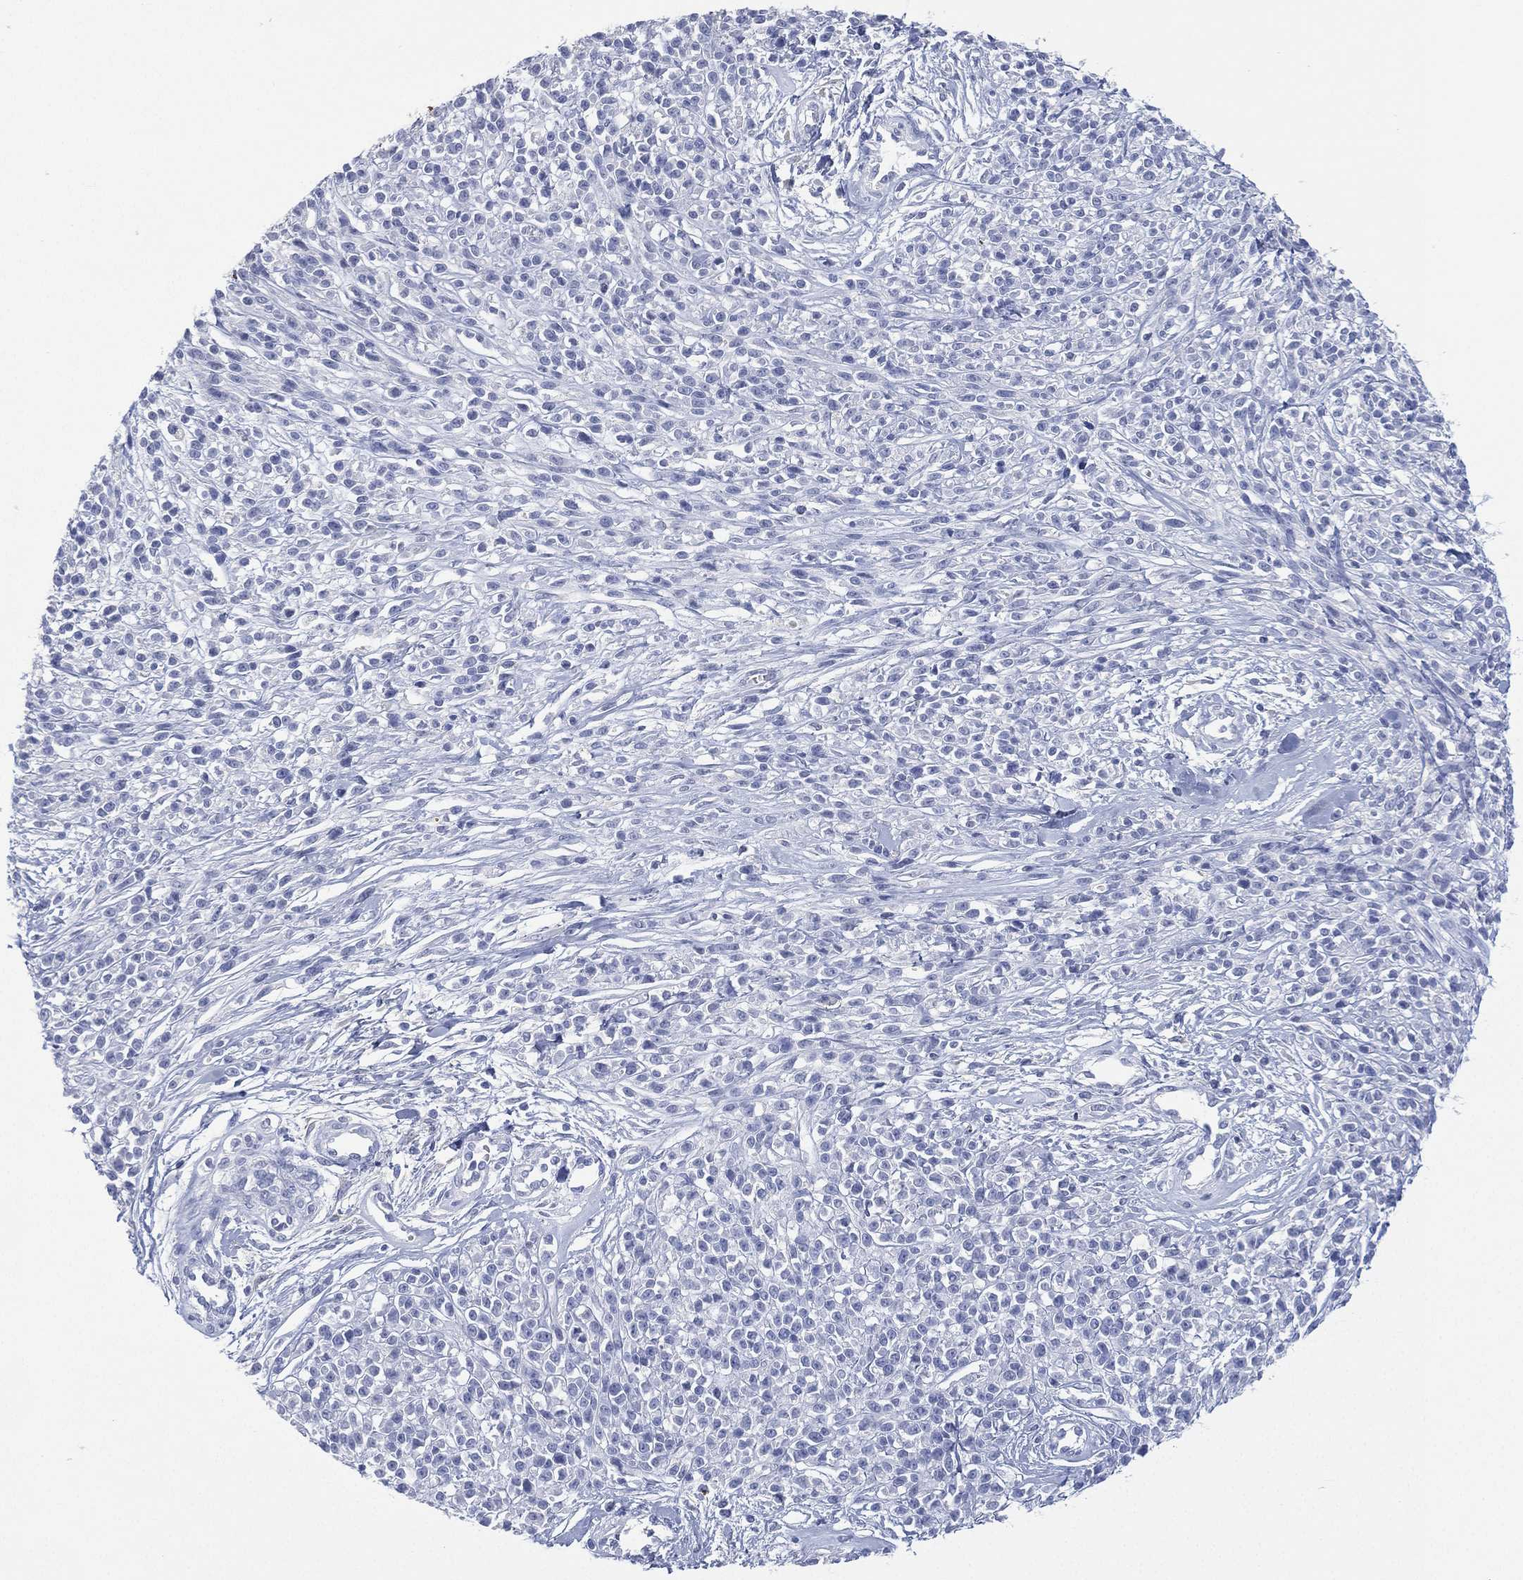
{"staining": {"intensity": "negative", "quantity": "none", "location": "none"}, "tissue": "melanoma", "cell_type": "Tumor cells", "image_type": "cancer", "snomed": [{"axis": "morphology", "description": "Malignant melanoma, NOS"}, {"axis": "topography", "description": "Skin"}, {"axis": "topography", "description": "Skin of trunk"}], "caption": "This micrograph is of malignant melanoma stained with IHC to label a protein in brown with the nuclei are counter-stained blue. There is no staining in tumor cells. The staining is performed using DAB brown chromogen with nuclei counter-stained in using hematoxylin.", "gene": "FMO1", "patient": {"sex": "male", "age": 74}}